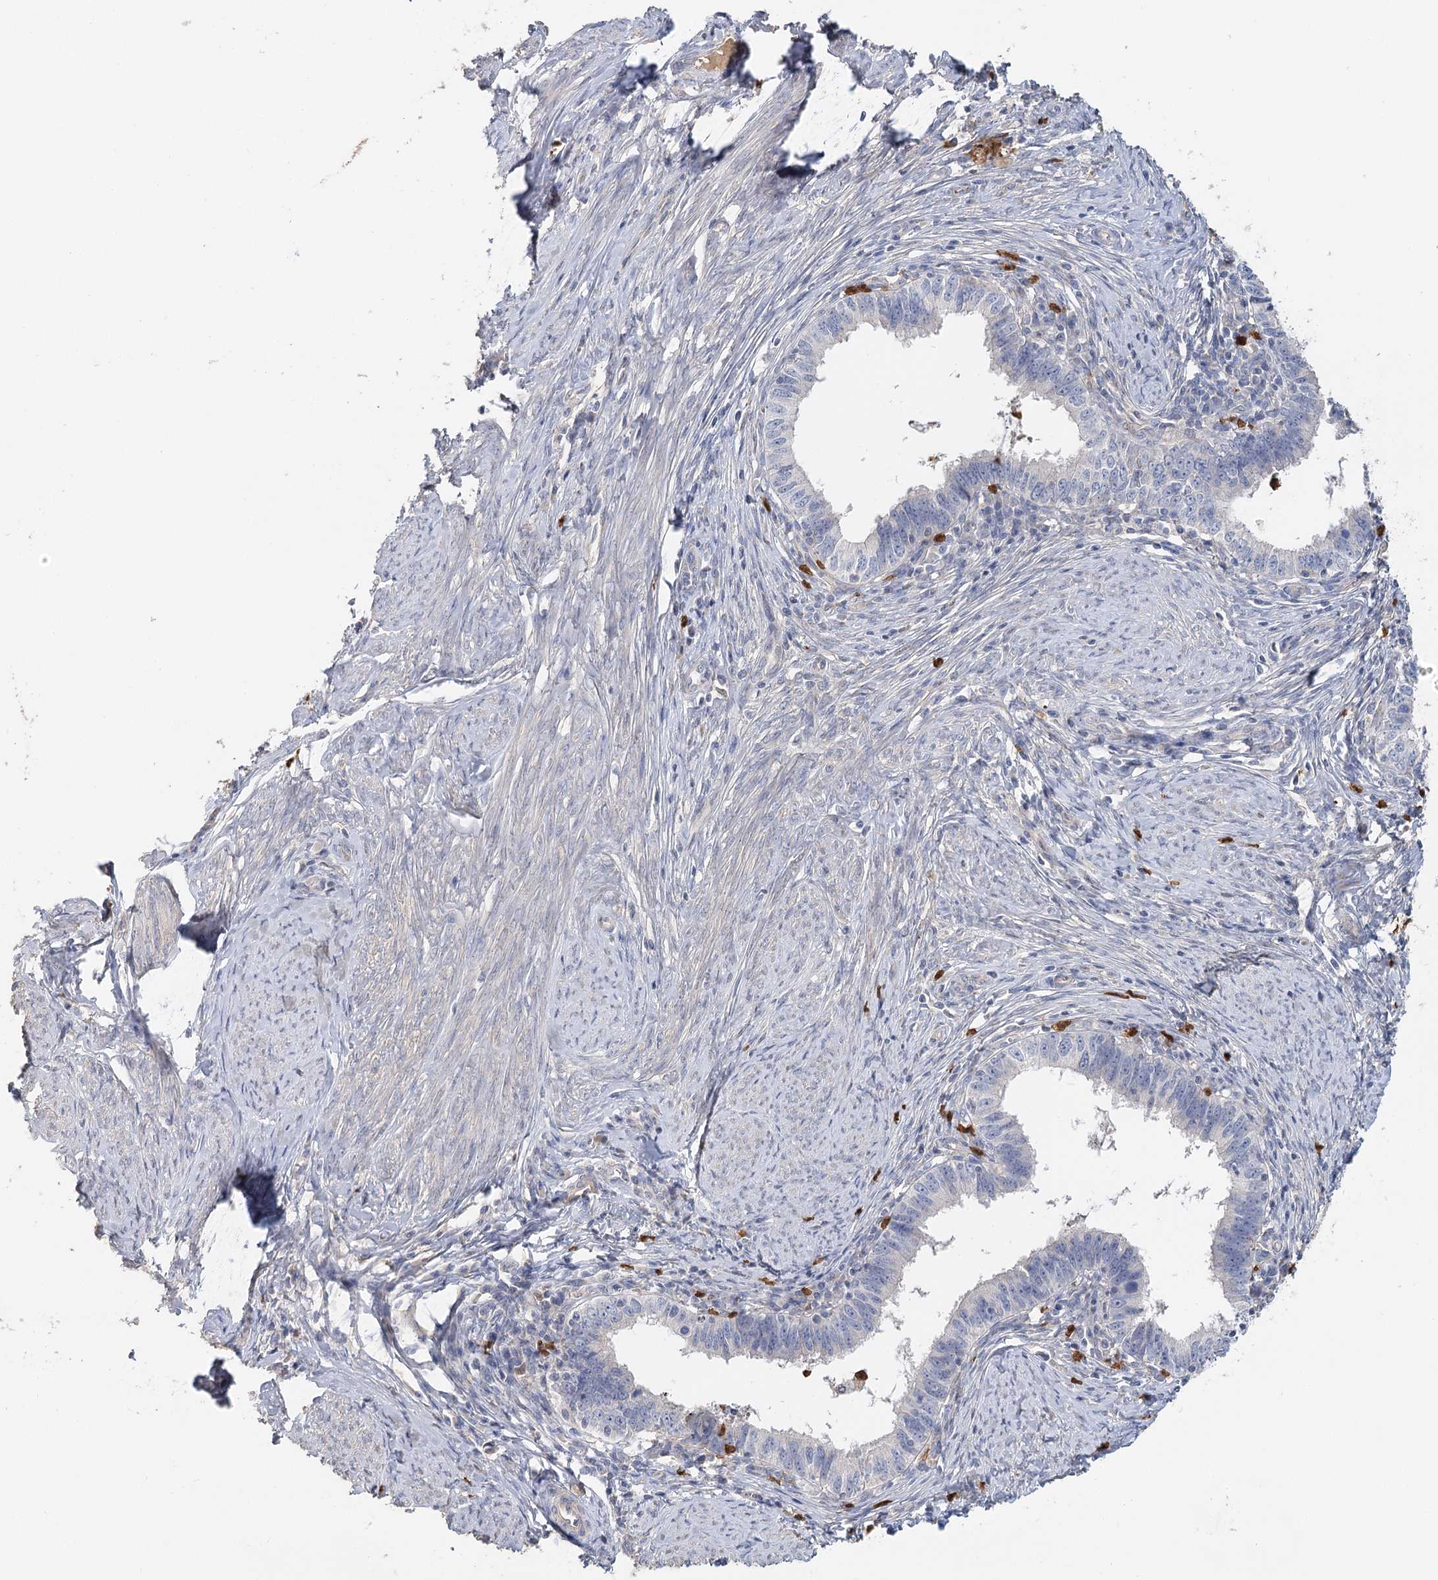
{"staining": {"intensity": "negative", "quantity": "none", "location": "none"}, "tissue": "cervical cancer", "cell_type": "Tumor cells", "image_type": "cancer", "snomed": [{"axis": "morphology", "description": "Adenocarcinoma, NOS"}, {"axis": "topography", "description": "Cervix"}], "caption": "Tumor cells show no significant expression in cervical cancer. Nuclei are stained in blue.", "gene": "EPB41L5", "patient": {"sex": "female", "age": 36}}